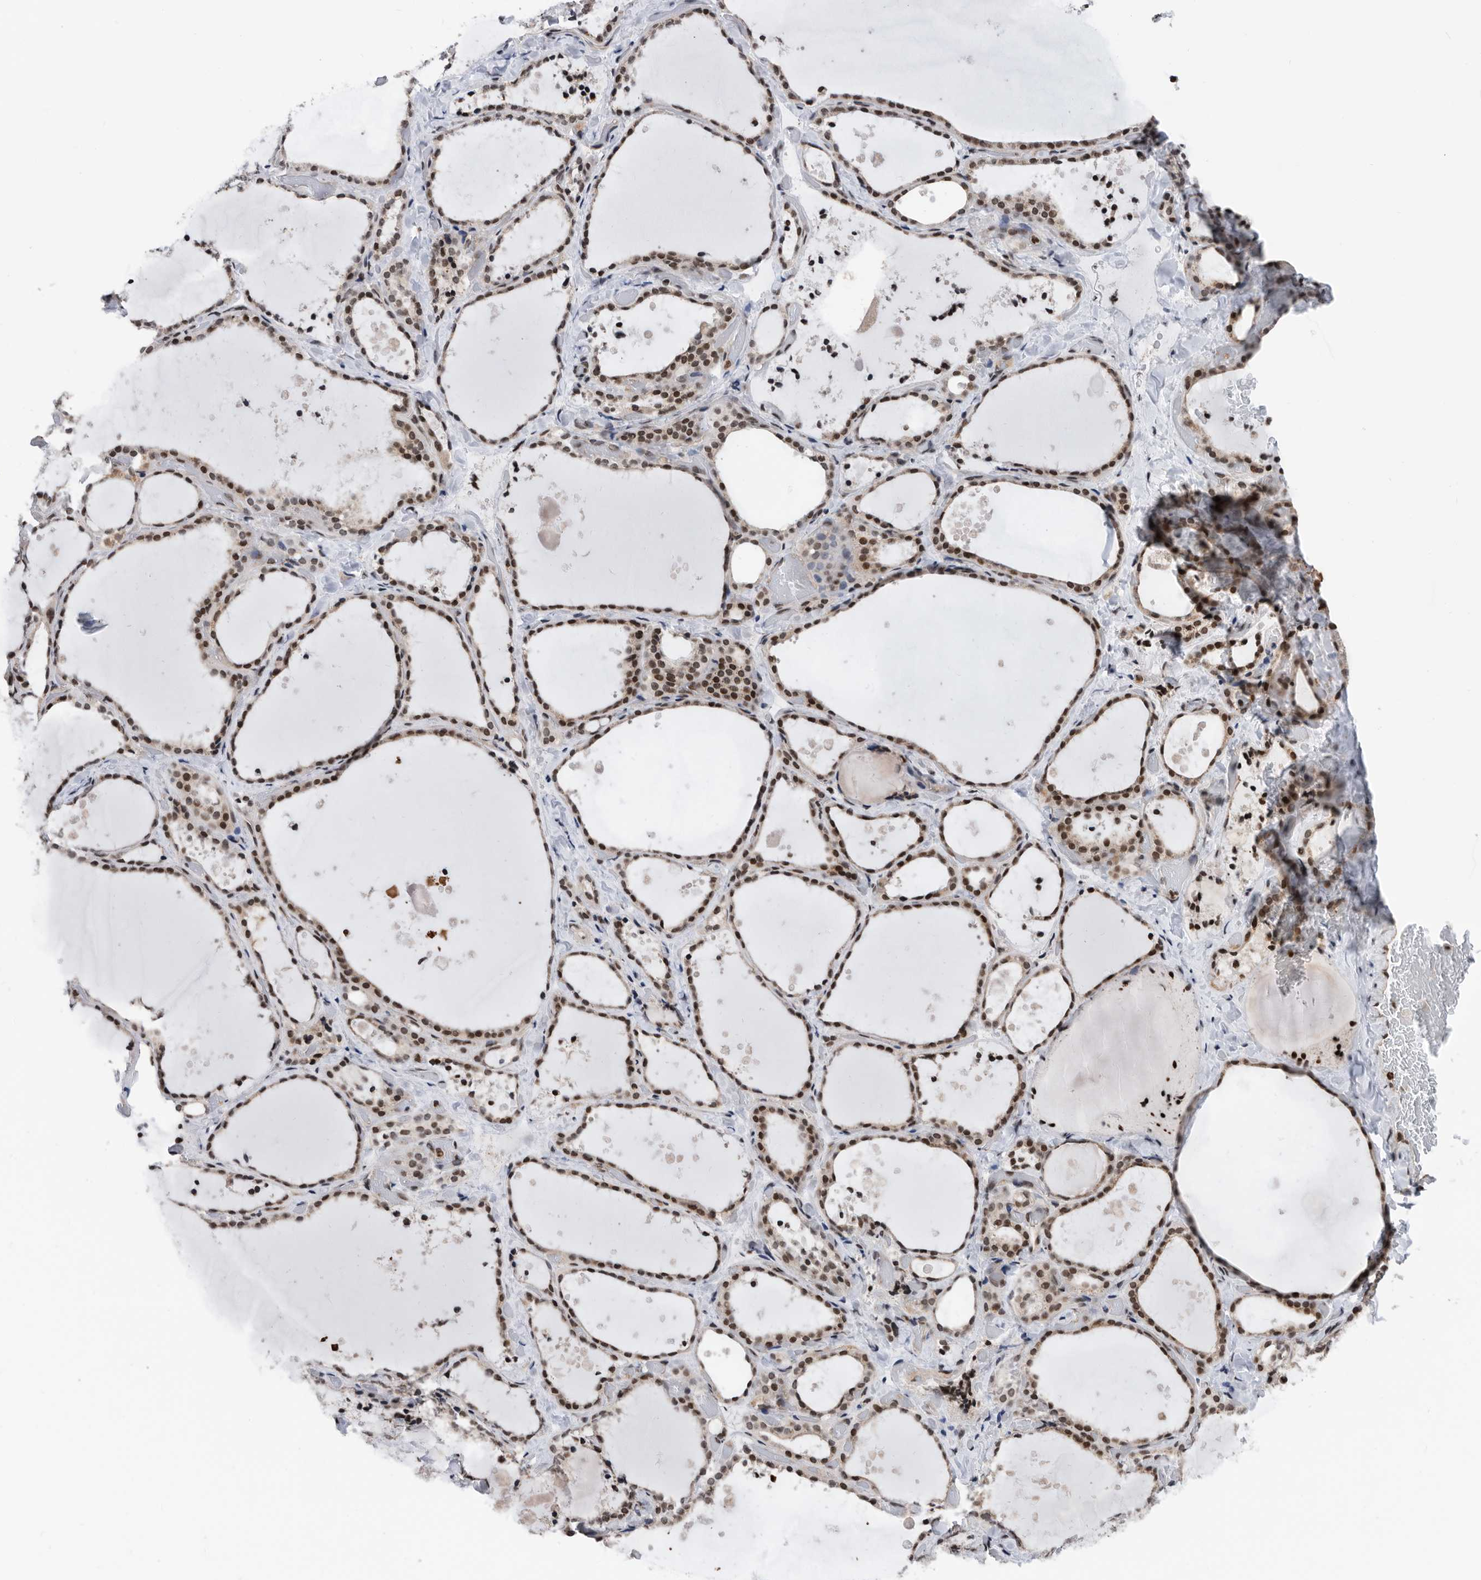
{"staining": {"intensity": "moderate", "quantity": ">75%", "location": "nuclear"}, "tissue": "thyroid gland", "cell_type": "Glandular cells", "image_type": "normal", "snomed": [{"axis": "morphology", "description": "Normal tissue, NOS"}, {"axis": "topography", "description": "Thyroid gland"}], "caption": "Immunohistochemical staining of normal human thyroid gland exhibits moderate nuclear protein positivity in approximately >75% of glandular cells. Nuclei are stained in blue.", "gene": "SNRNP48", "patient": {"sex": "female", "age": 44}}